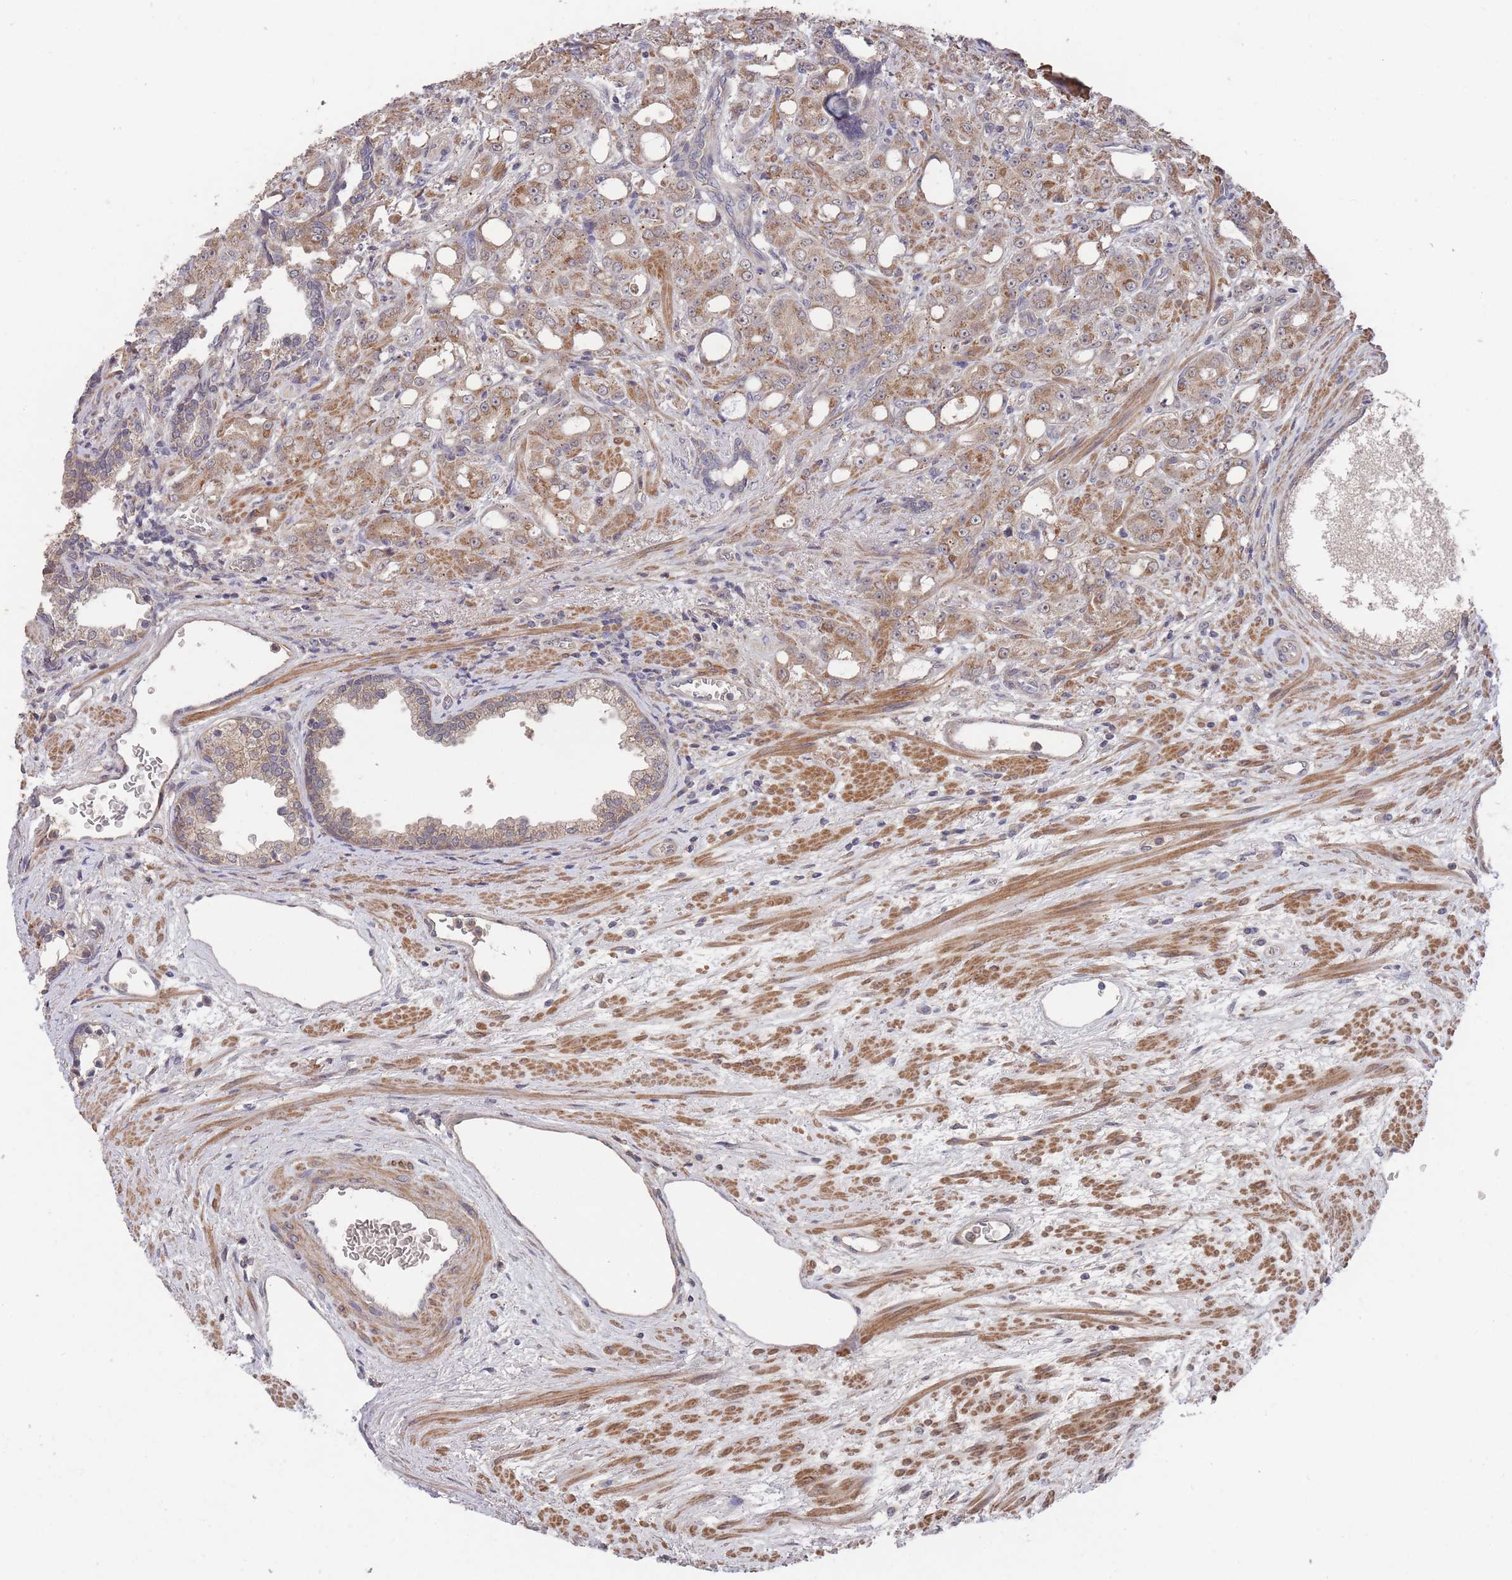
{"staining": {"intensity": "weak", "quantity": "25%-75%", "location": "cytoplasmic/membranous"}, "tissue": "prostate cancer", "cell_type": "Tumor cells", "image_type": "cancer", "snomed": [{"axis": "morphology", "description": "Adenocarcinoma, High grade"}, {"axis": "topography", "description": "Prostate"}], "caption": "Prostate high-grade adenocarcinoma stained with a protein marker shows weak staining in tumor cells.", "gene": "SF3B1", "patient": {"sex": "male", "age": 69}}